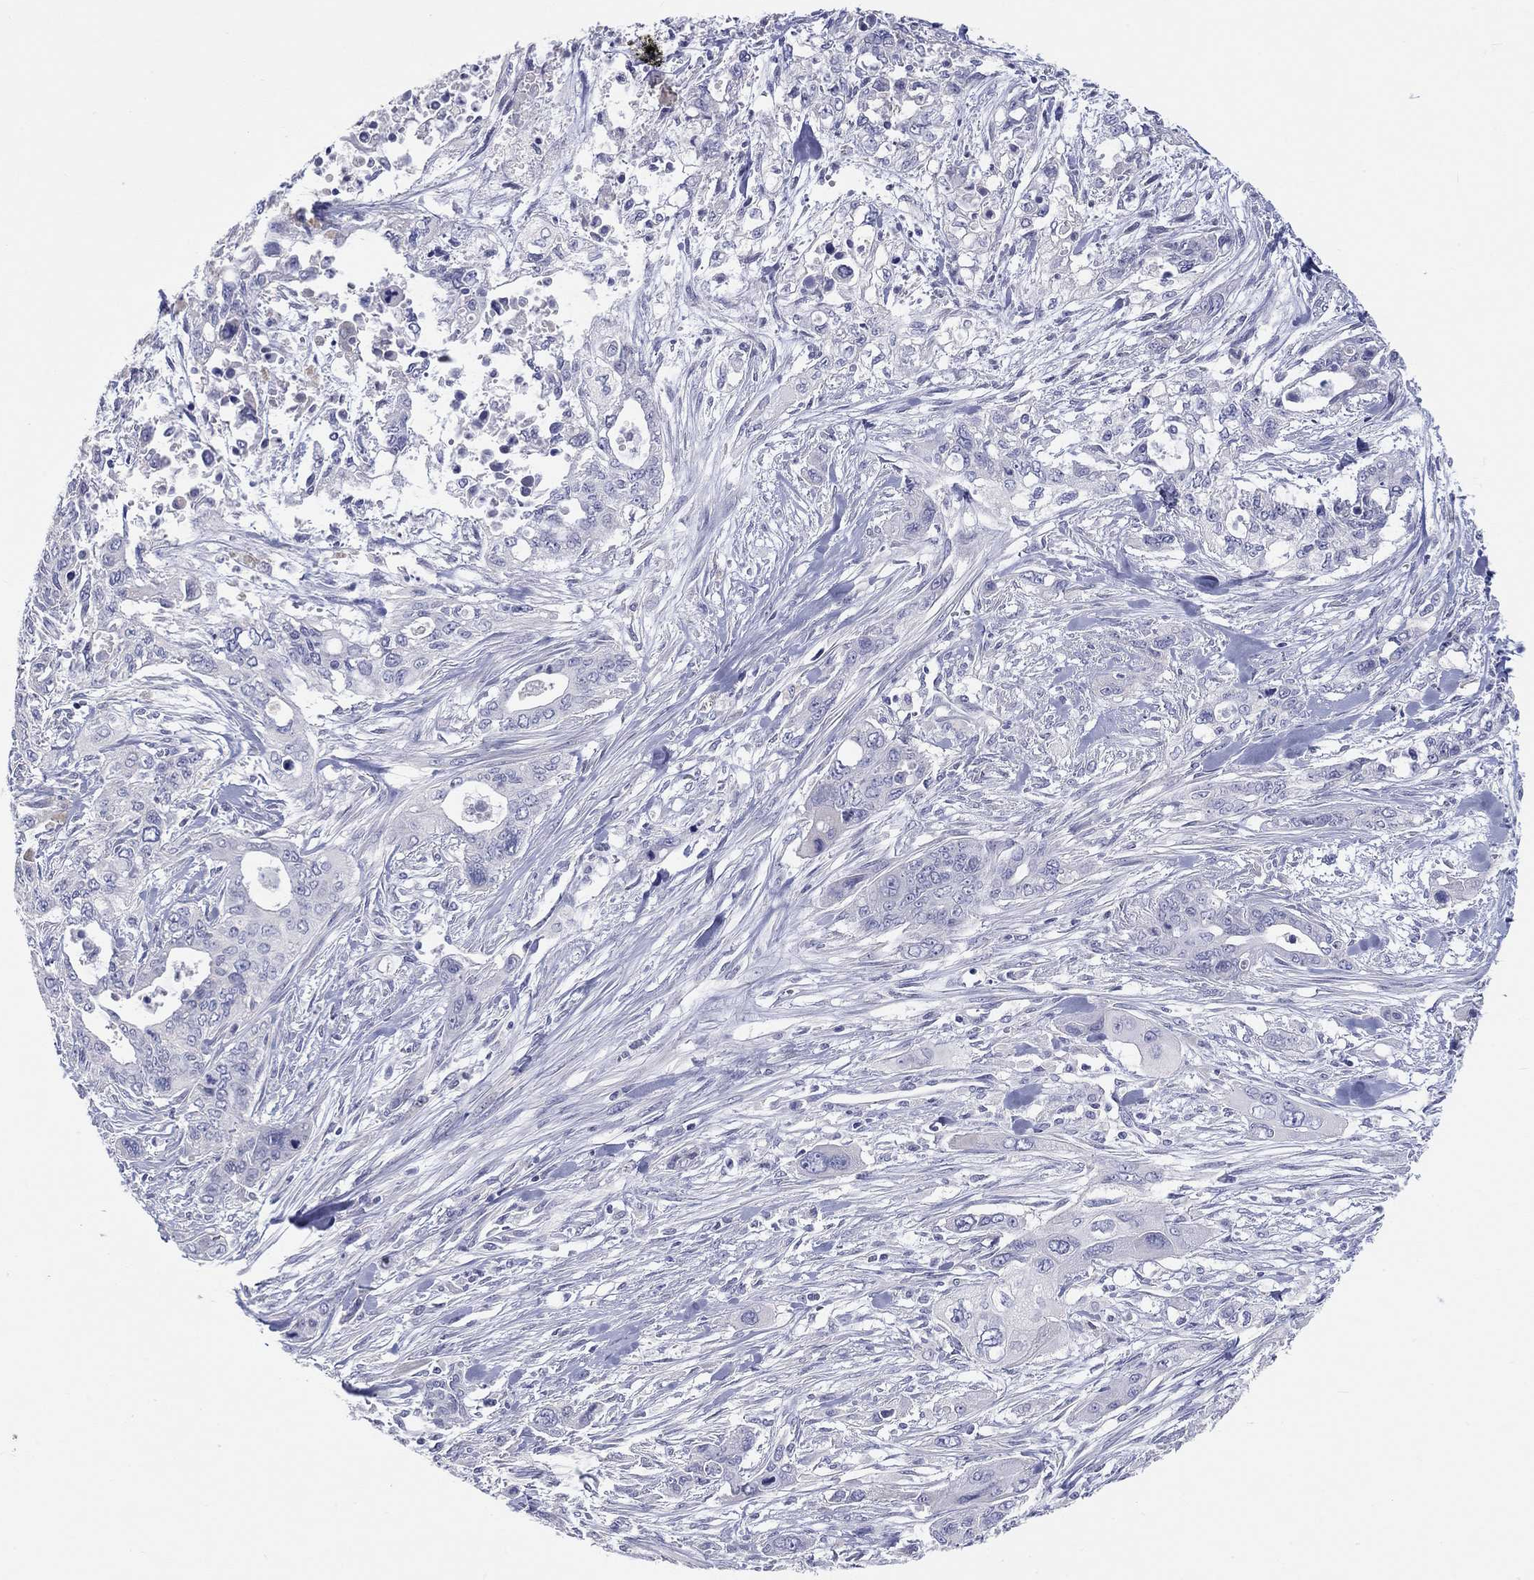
{"staining": {"intensity": "negative", "quantity": "none", "location": "none"}, "tissue": "pancreatic cancer", "cell_type": "Tumor cells", "image_type": "cancer", "snomed": [{"axis": "morphology", "description": "Adenocarcinoma, NOS"}, {"axis": "topography", "description": "Pancreas"}], "caption": "Pancreatic adenocarcinoma was stained to show a protein in brown. There is no significant expression in tumor cells.", "gene": "LRRC4C", "patient": {"sex": "male", "age": 47}}